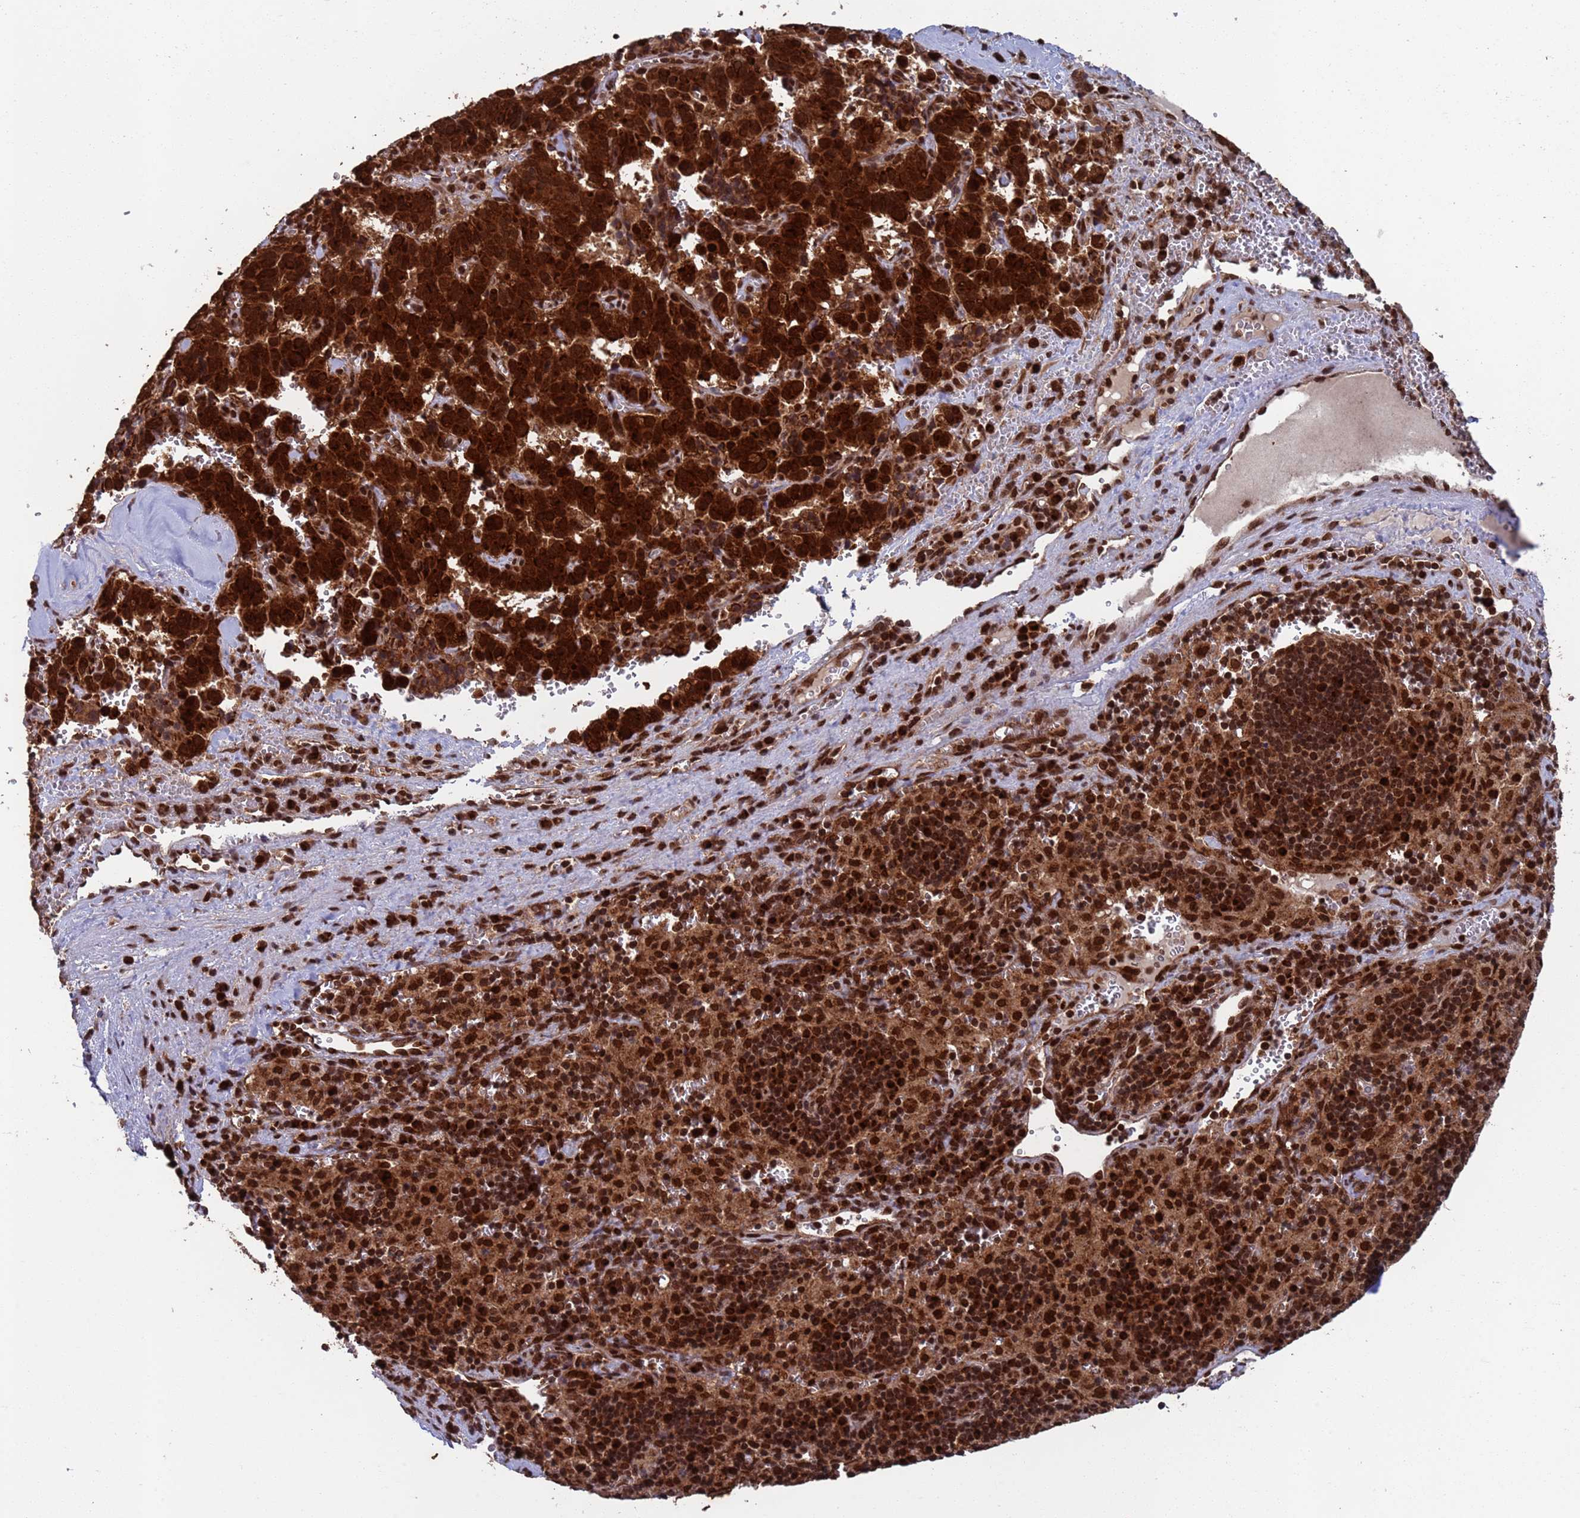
{"staining": {"intensity": "strong", "quantity": ">75%", "location": "cytoplasmic/membranous,nuclear"}, "tissue": "pancreatic cancer", "cell_type": "Tumor cells", "image_type": "cancer", "snomed": [{"axis": "morphology", "description": "Adenocarcinoma, NOS"}, {"axis": "topography", "description": "Pancreas"}], "caption": "Immunohistochemistry micrograph of neoplastic tissue: pancreatic cancer (adenocarcinoma) stained using immunohistochemistry demonstrates high levels of strong protein expression localized specifically in the cytoplasmic/membranous and nuclear of tumor cells, appearing as a cytoplasmic/membranous and nuclear brown color.", "gene": "FUBP3", "patient": {"sex": "male", "age": 65}}